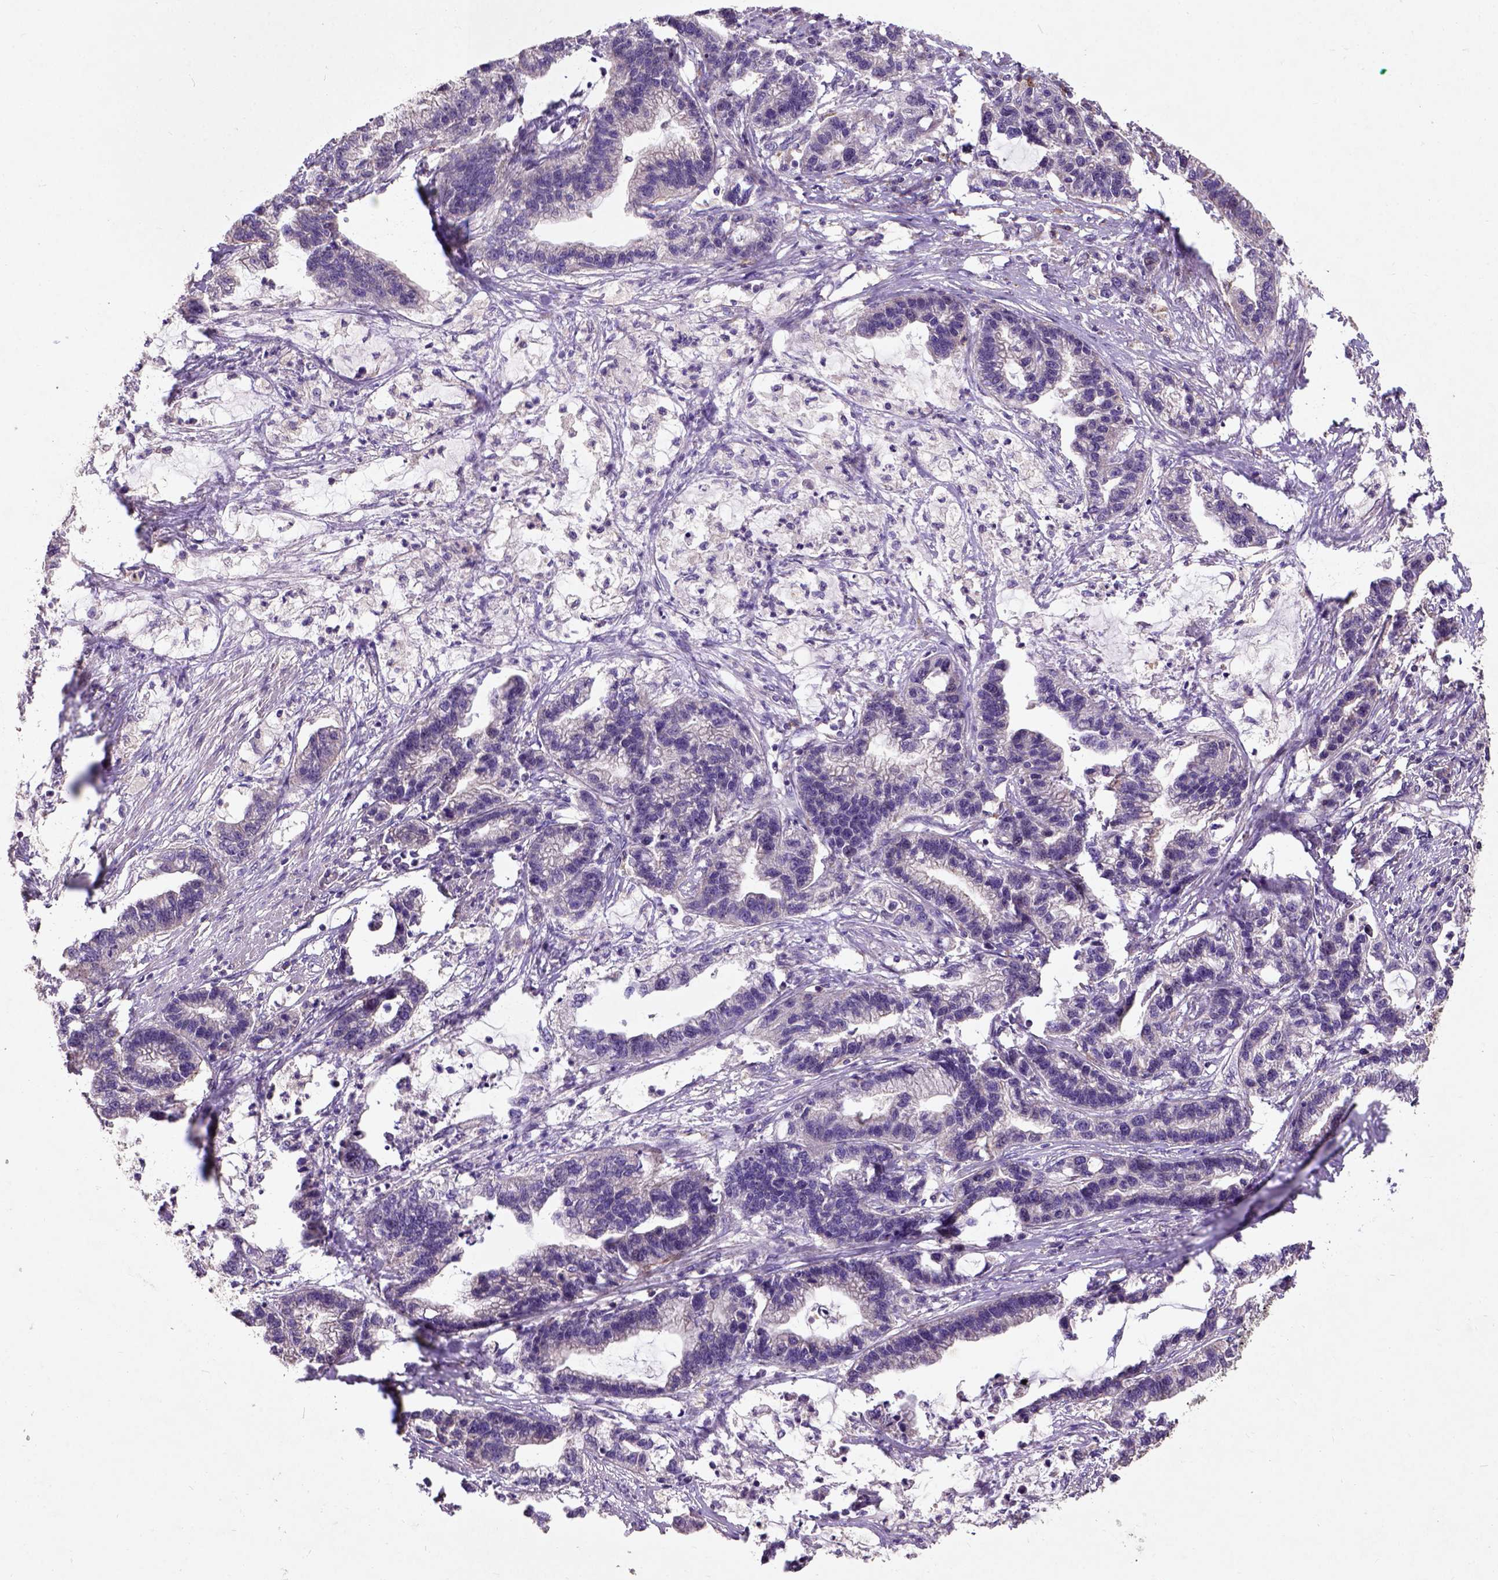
{"staining": {"intensity": "negative", "quantity": "none", "location": "none"}, "tissue": "stomach cancer", "cell_type": "Tumor cells", "image_type": "cancer", "snomed": [{"axis": "morphology", "description": "Adenocarcinoma, NOS"}, {"axis": "topography", "description": "Stomach"}], "caption": "Stomach cancer stained for a protein using immunohistochemistry displays no expression tumor cells.", "gene": "KBTBD8", "patient": {"sex": "male", "age": 83}}